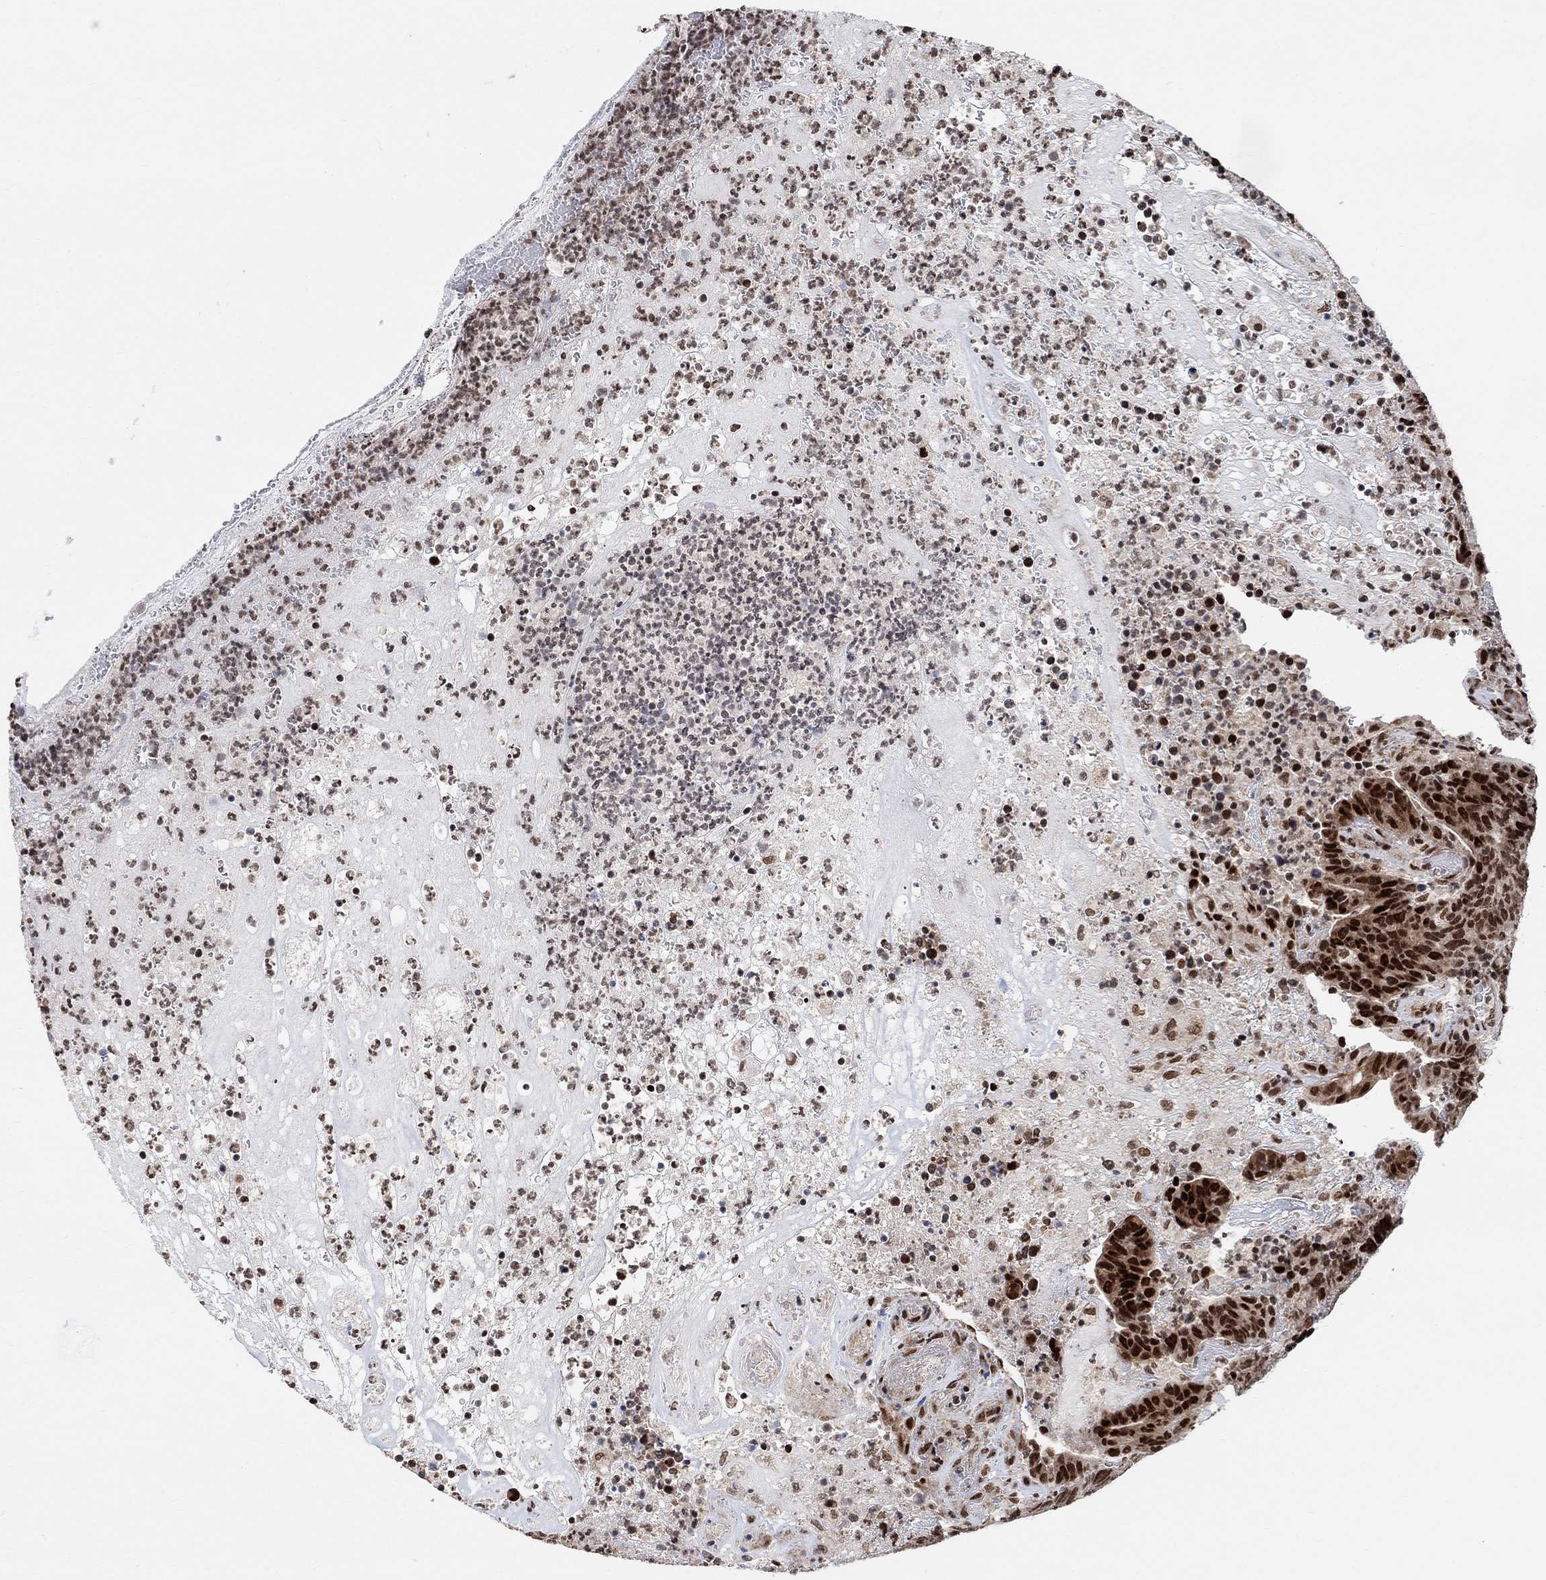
{"staining": {"intensity": "strong", "quantity": ">75%", "location": "nuclear"}, "tissue": "colorectal cancer", "cell_type": "Tumor cells", "image_type": "cancer", "snomed": [{"axis": "morphology", "description": "Adenocarcinoma, NOS"}, {"axis": "topography", "description": "Colon"}], "caption": "Tumor cells demonstrate high levels of strong nuclear expression in approximately >75% of cells in human adenocarcinoma (colorectal). (brown staining indicates protein expression, while blue staining denotes nuclei).", "gene": "E4F1", "patient": {"sex": "female", "age": 75}}